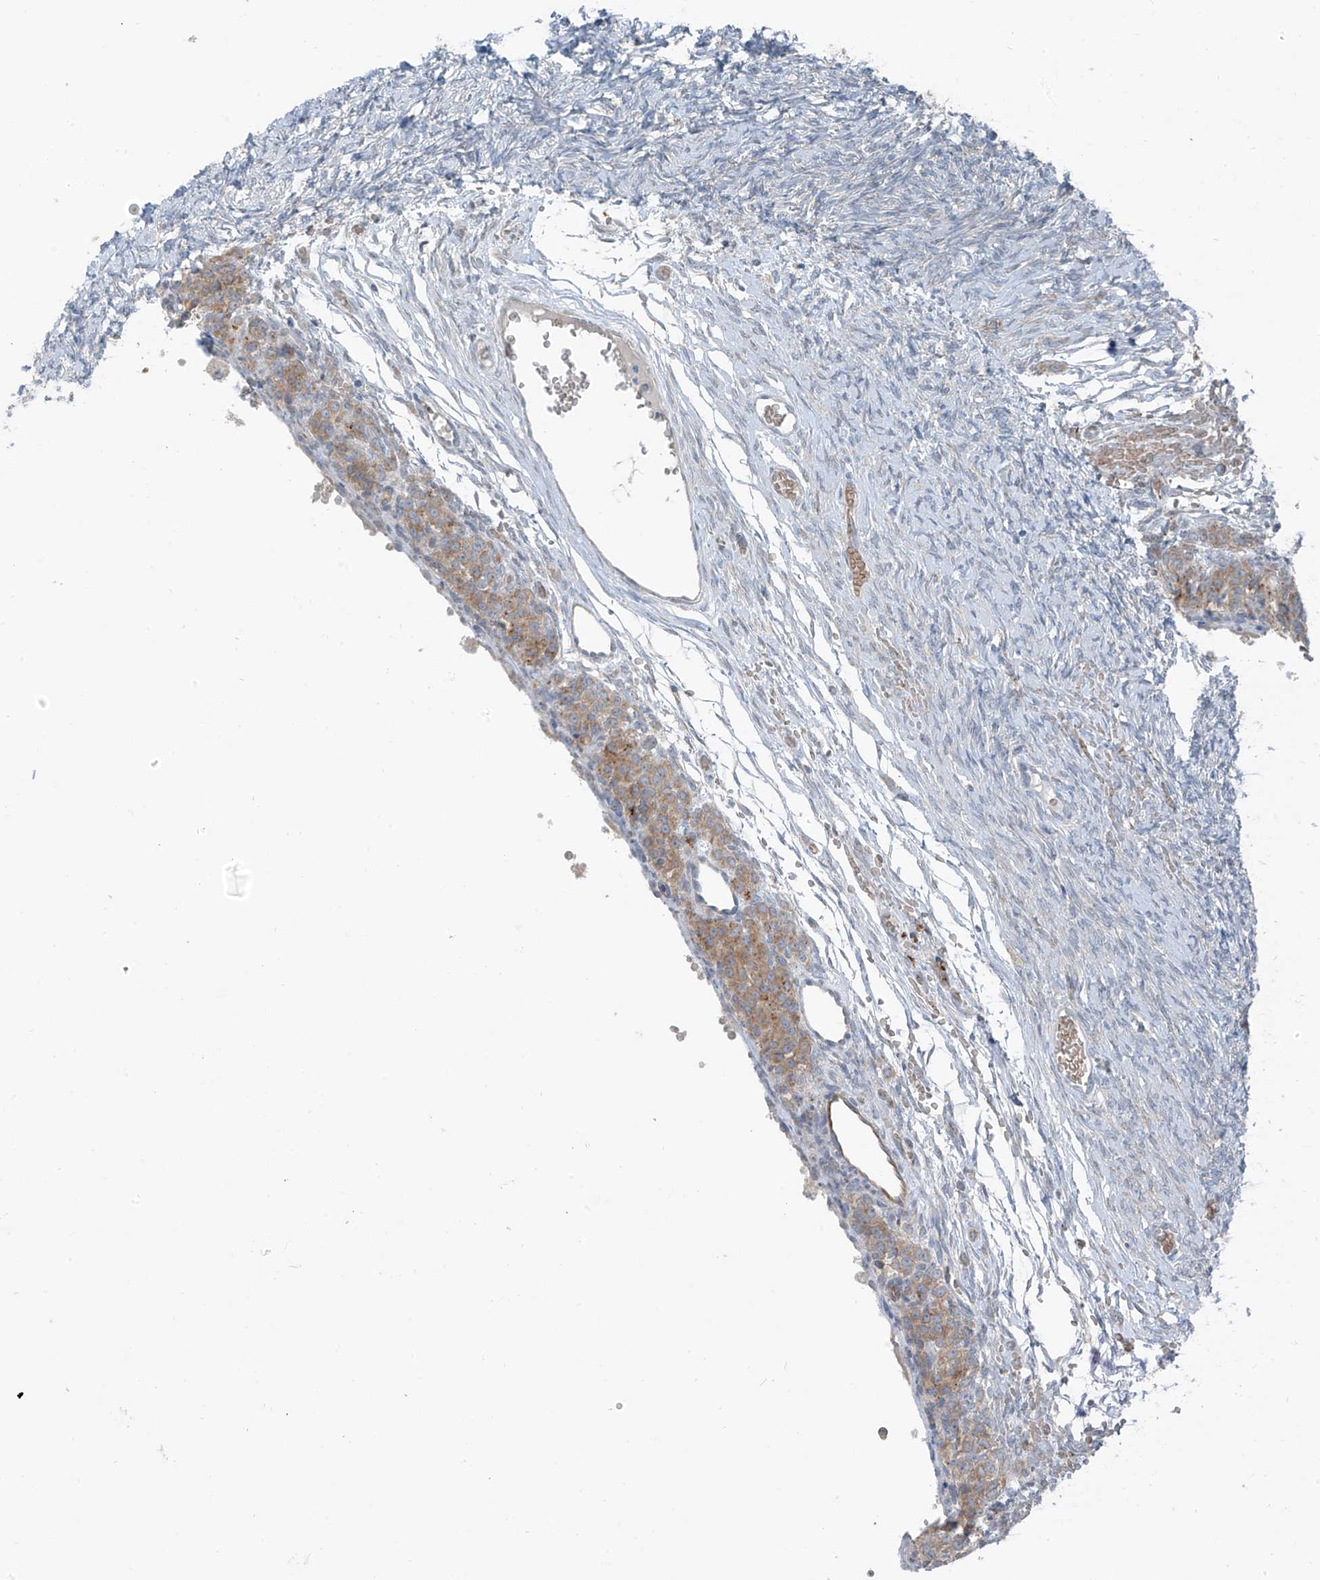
{"staining": {"intensity": "negative", "quantity": "none", "location": "none"}, "tissue": "ovary", "cell_type": "Ovarian stroma cells", "image_type": "normal", "snomed": [{"axis": "morphology", "description": "Adenocarcinoma, NOS"}, {"axis": "topography", "description": "Endometrium"}], "caption": "Ovary stained for a protein using immunohistochemistry shows no expression ovarian stroma cells.", "gene": "SLC12A6", "patient": {"sex": "female", "age": 32}}